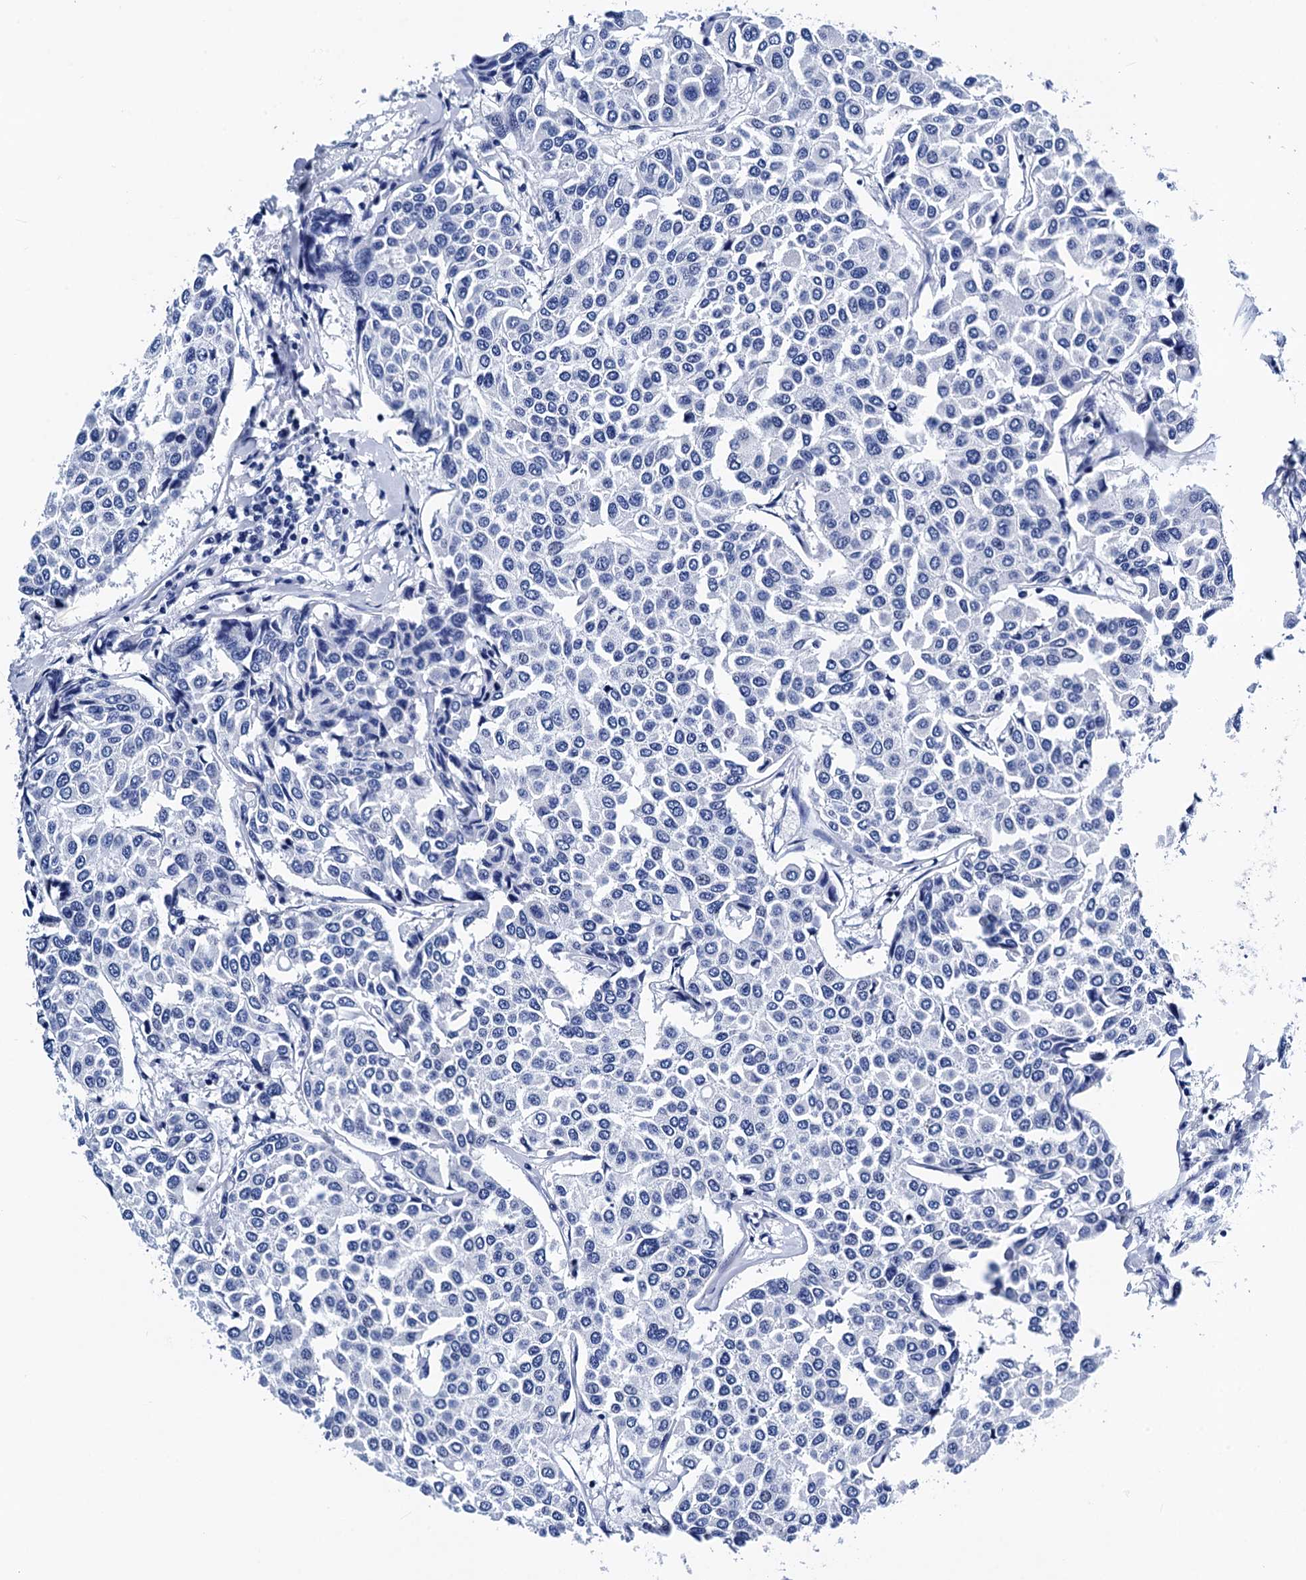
{"staining": {"intensity": "negative", "quantity": "none", "location": "none"}, "tissue": "breast cancer", "cell_type": "Tumor cells", "image_type": "cancer", "snomed": [{"axis": "morphology", "description": "Duct carcinoma"}, {"axis": "topography", "description": "Breast"}], "caption": "A high-resolution image shows immunohistochemistry staining of breast infiltrating ductal carcinoma, which exhibits no significant expression in tumor cells. (DAB (3,3'-diaminobenzidine) immunohistochemistry (IHC) with hematoxylin counter stain).", "gene": "MYBPC3", "patient": {"sex": "female", "age": 55}}